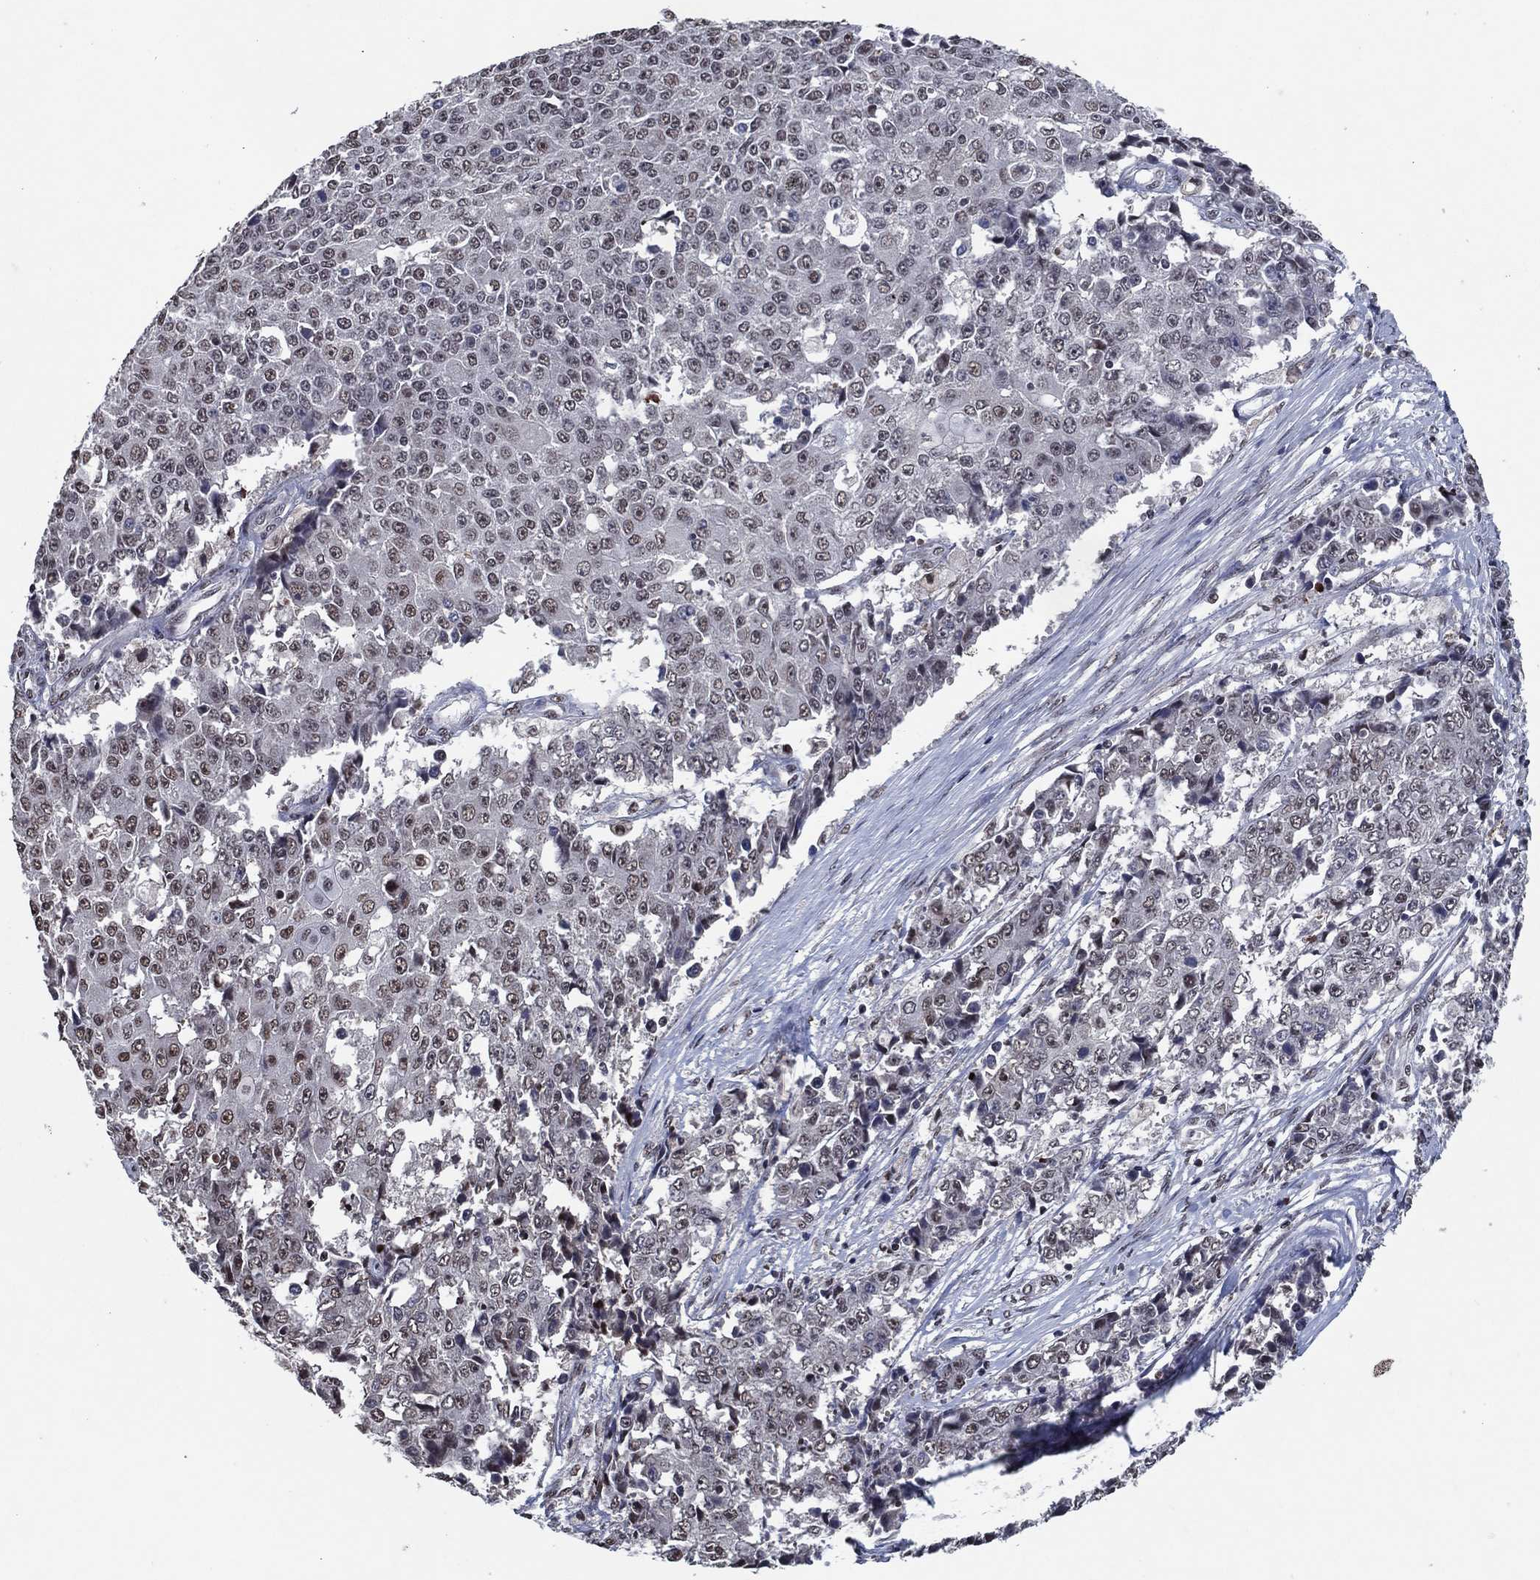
{"staining": {"intensity": "moderate", "quantity": "<25%", "location": "nuclear"}, "tissue": "ovarian cancer", "cell_type": "Tumor cells", "image_type": "cancer", "snomed": [{"axis": "morphology", "description": "Carcinoma, endometroid"}, {"axis": "topography", "description": "Ovary"}], "caption": "A low amount of moderate nuclear expression is appreciated in about <25% of tumor cells in ovarian cancer tissue.", "gene": "ZBTB42", "patient": {"sex": "female", "age": 42}}